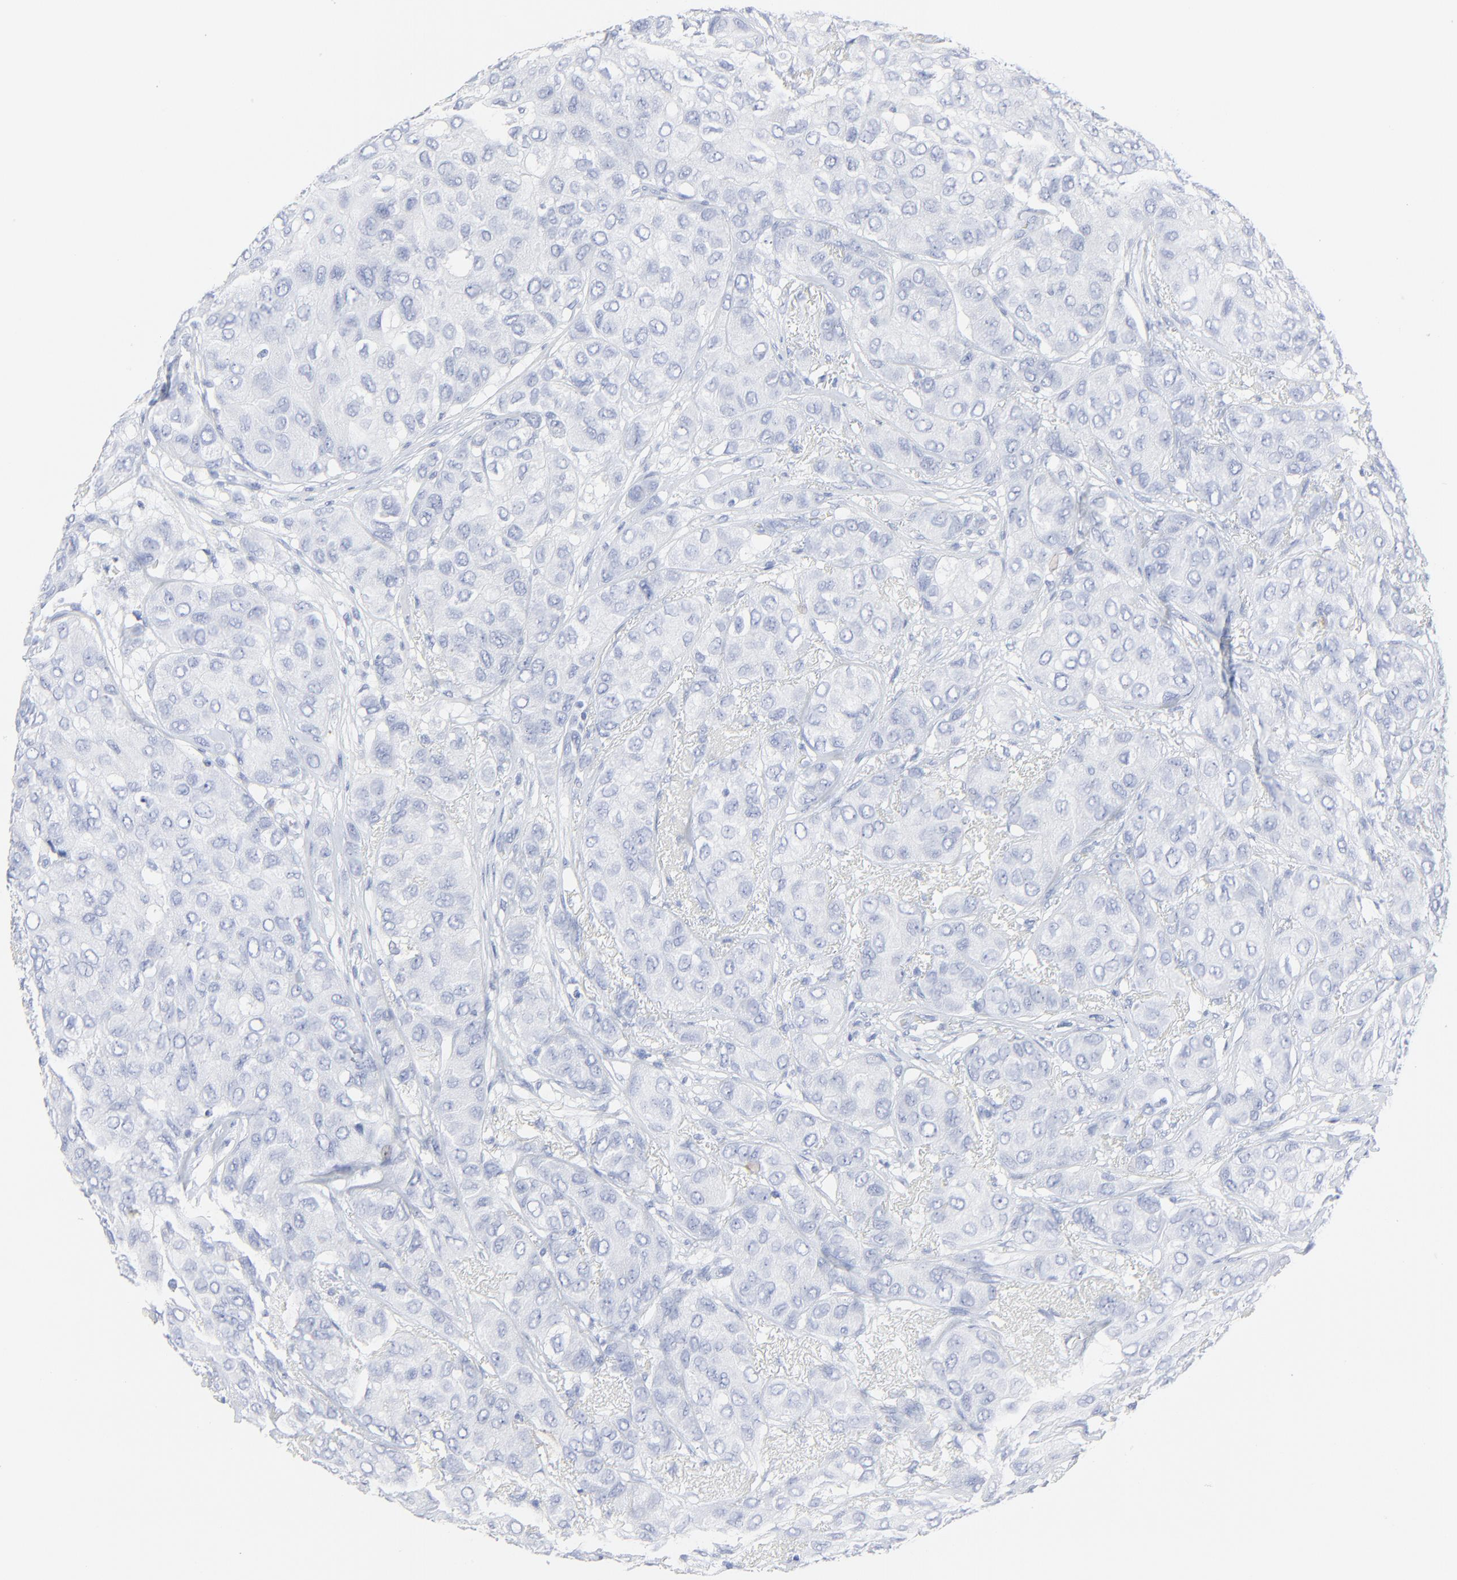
{"staining": {"intensity": "negative", "quantity": "none", "location": "none"}, "tissue": "breast cancer", "cell_type": "Tumor cells", "image_type": "cancer", "snomed": [{"axis": "morphology", "description": "Duct carcinoma"}, {"axis": "topography", "description": "Breast"}], "caption": "Immunohistochemical staining of intraductal carcinoma (breast) demonstrates no significant positivity in tumor cells.", "gene": "LCN2", "patient": {"sex": "female", "age": 68}}